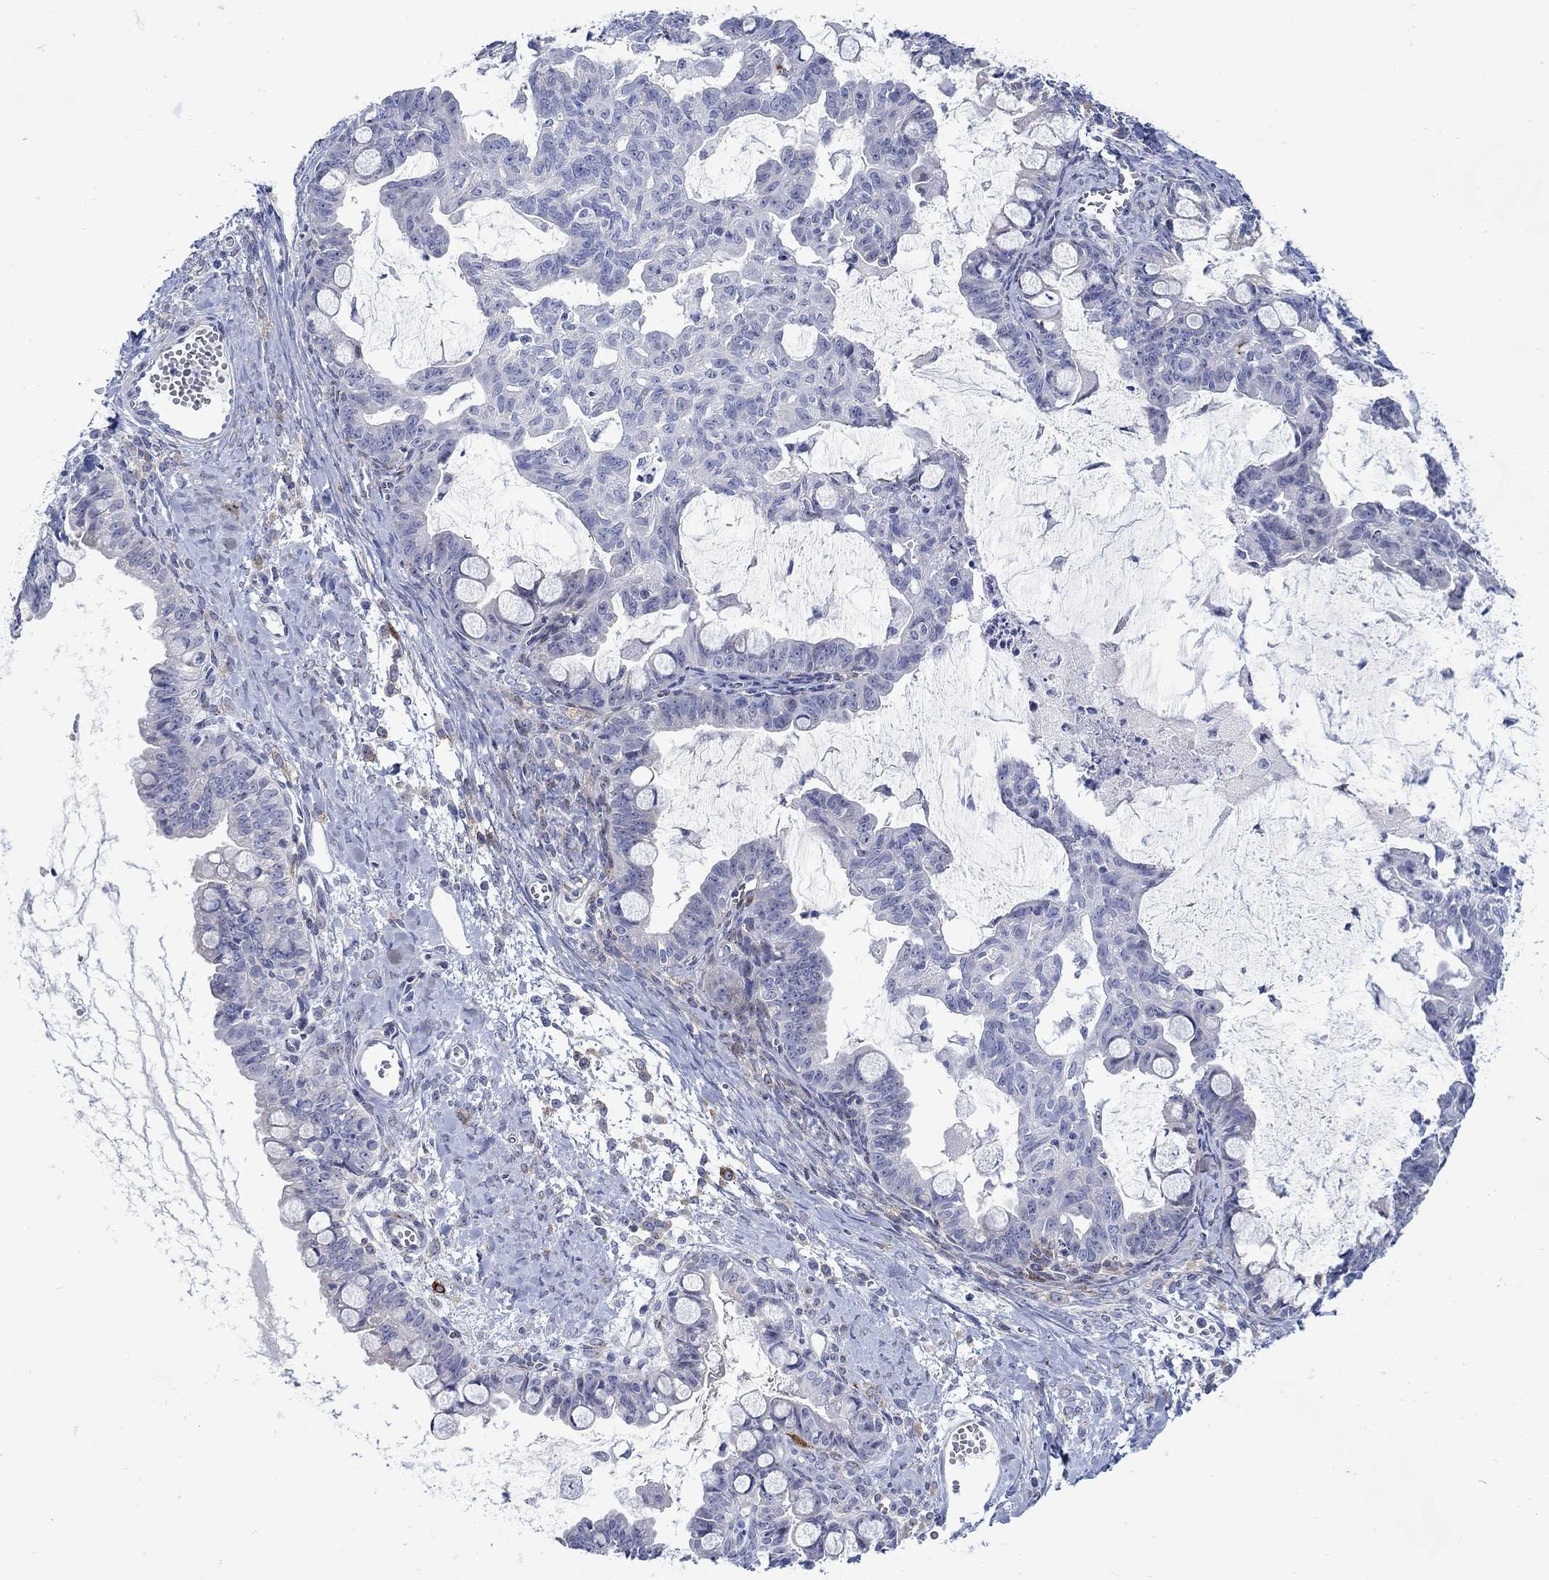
{"staining": {"intensity": "negative", "quantity": "none", "location": "none"}, "tissue": "ovarian cancer", "cell_type": "Tumor cells", "image_type": "cancer", "snomed": [{"axis": "morphology", "description": "Cystadenocarcinoma, mucinous, NOS"}, {"axis": "topography", "description": "Ovary"}], "caption": "The immunohistochemistry image has no significant staining in tumor cells of mucinous cystadenocarcinoma (ovarian) tissue.", "gene": "KSR2", "patient": {"sex": "female", "age": 63}}